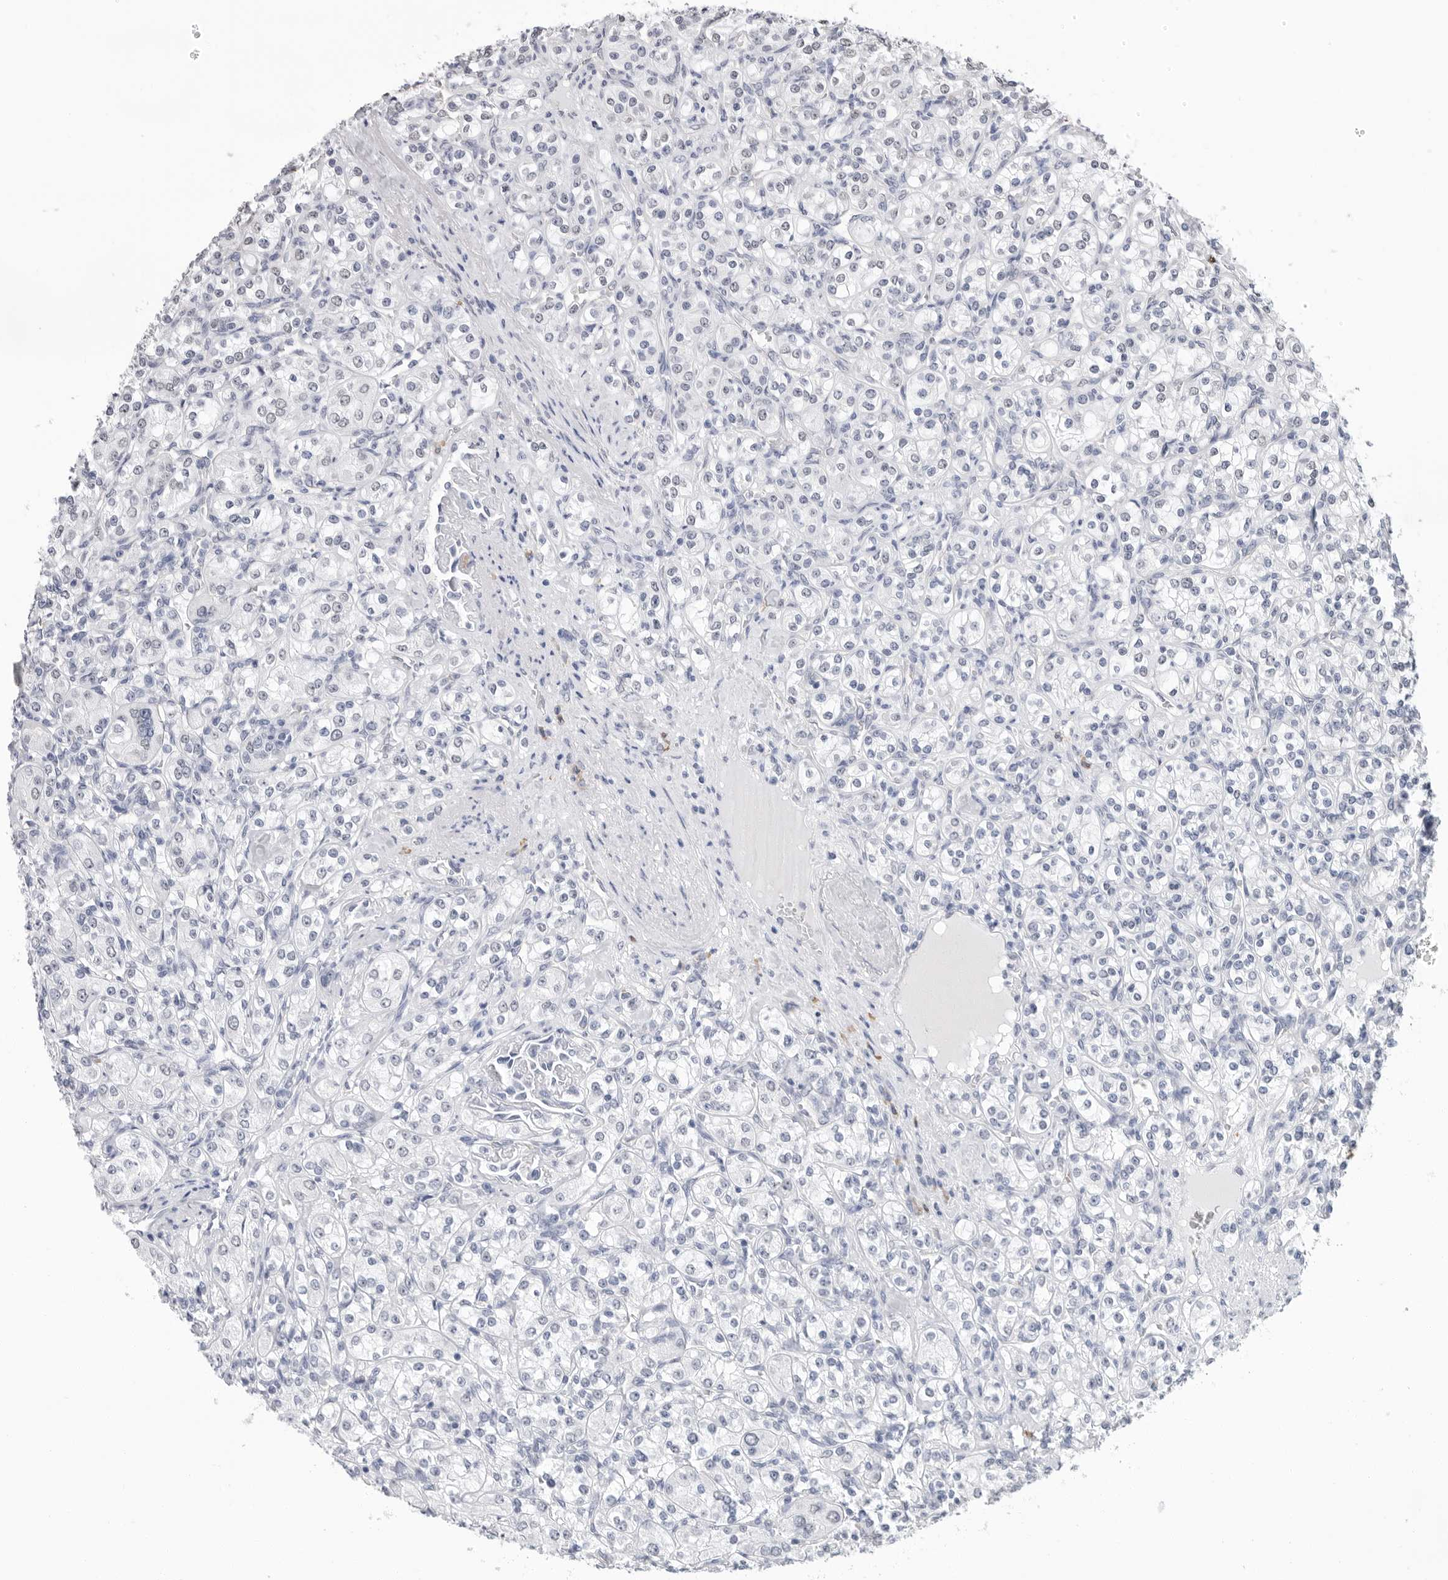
{"staining": {"intensity": "negative", "quantity": "none", "location": "none"}, "tissue": "renal cancer", "cell_type": "Tumor cells", "image_type": "cancer", "snomed": [{"axis": "morphology", "description": "Adenocarcinoma, NOS"}, {"axis": "topography", "description": "Kidney"}], "caption": "Adenocarcinoma (renal) was stained to show a protein in brown. There is no significant expression in tumor cells.", "gene": "ARHGEF10", "patient": {"sex": "male", "age": 77}}